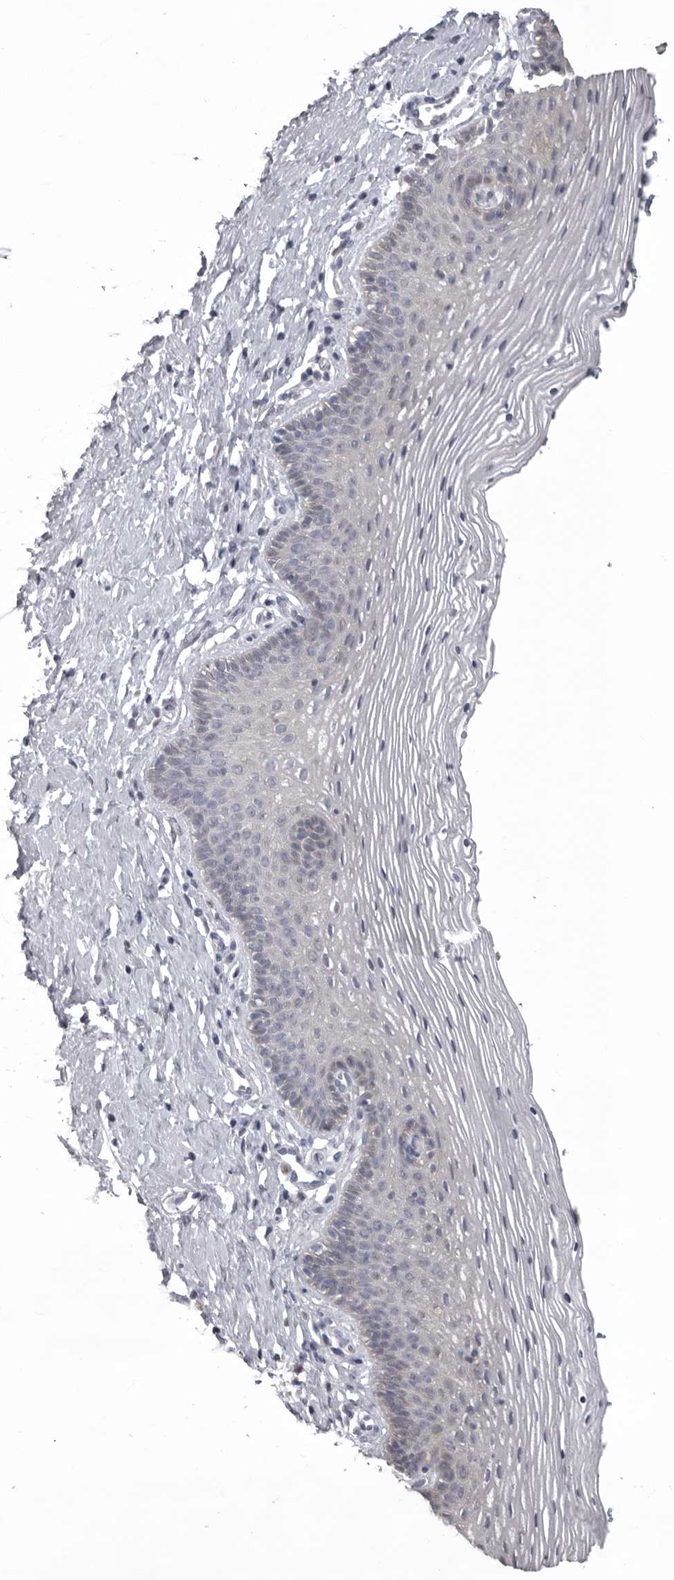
{"staining": {"intensity": "negative", "quantity": "none", "location": "none"}, "tissue": "vagina", "cell_type": "Squamous epithelial cells", "image_type": "normal", "snomed": [{"axis": "morphology", "description": "Normal tissue, NOS"}, {"axis": "topography", "description": "Vagina"}], "caption": "This is an IHC image of benign human vagina. There is no staining in squamous epithelial cells.", "gene": "MDH1", "patient": {"sex": "female", "age": 32}}